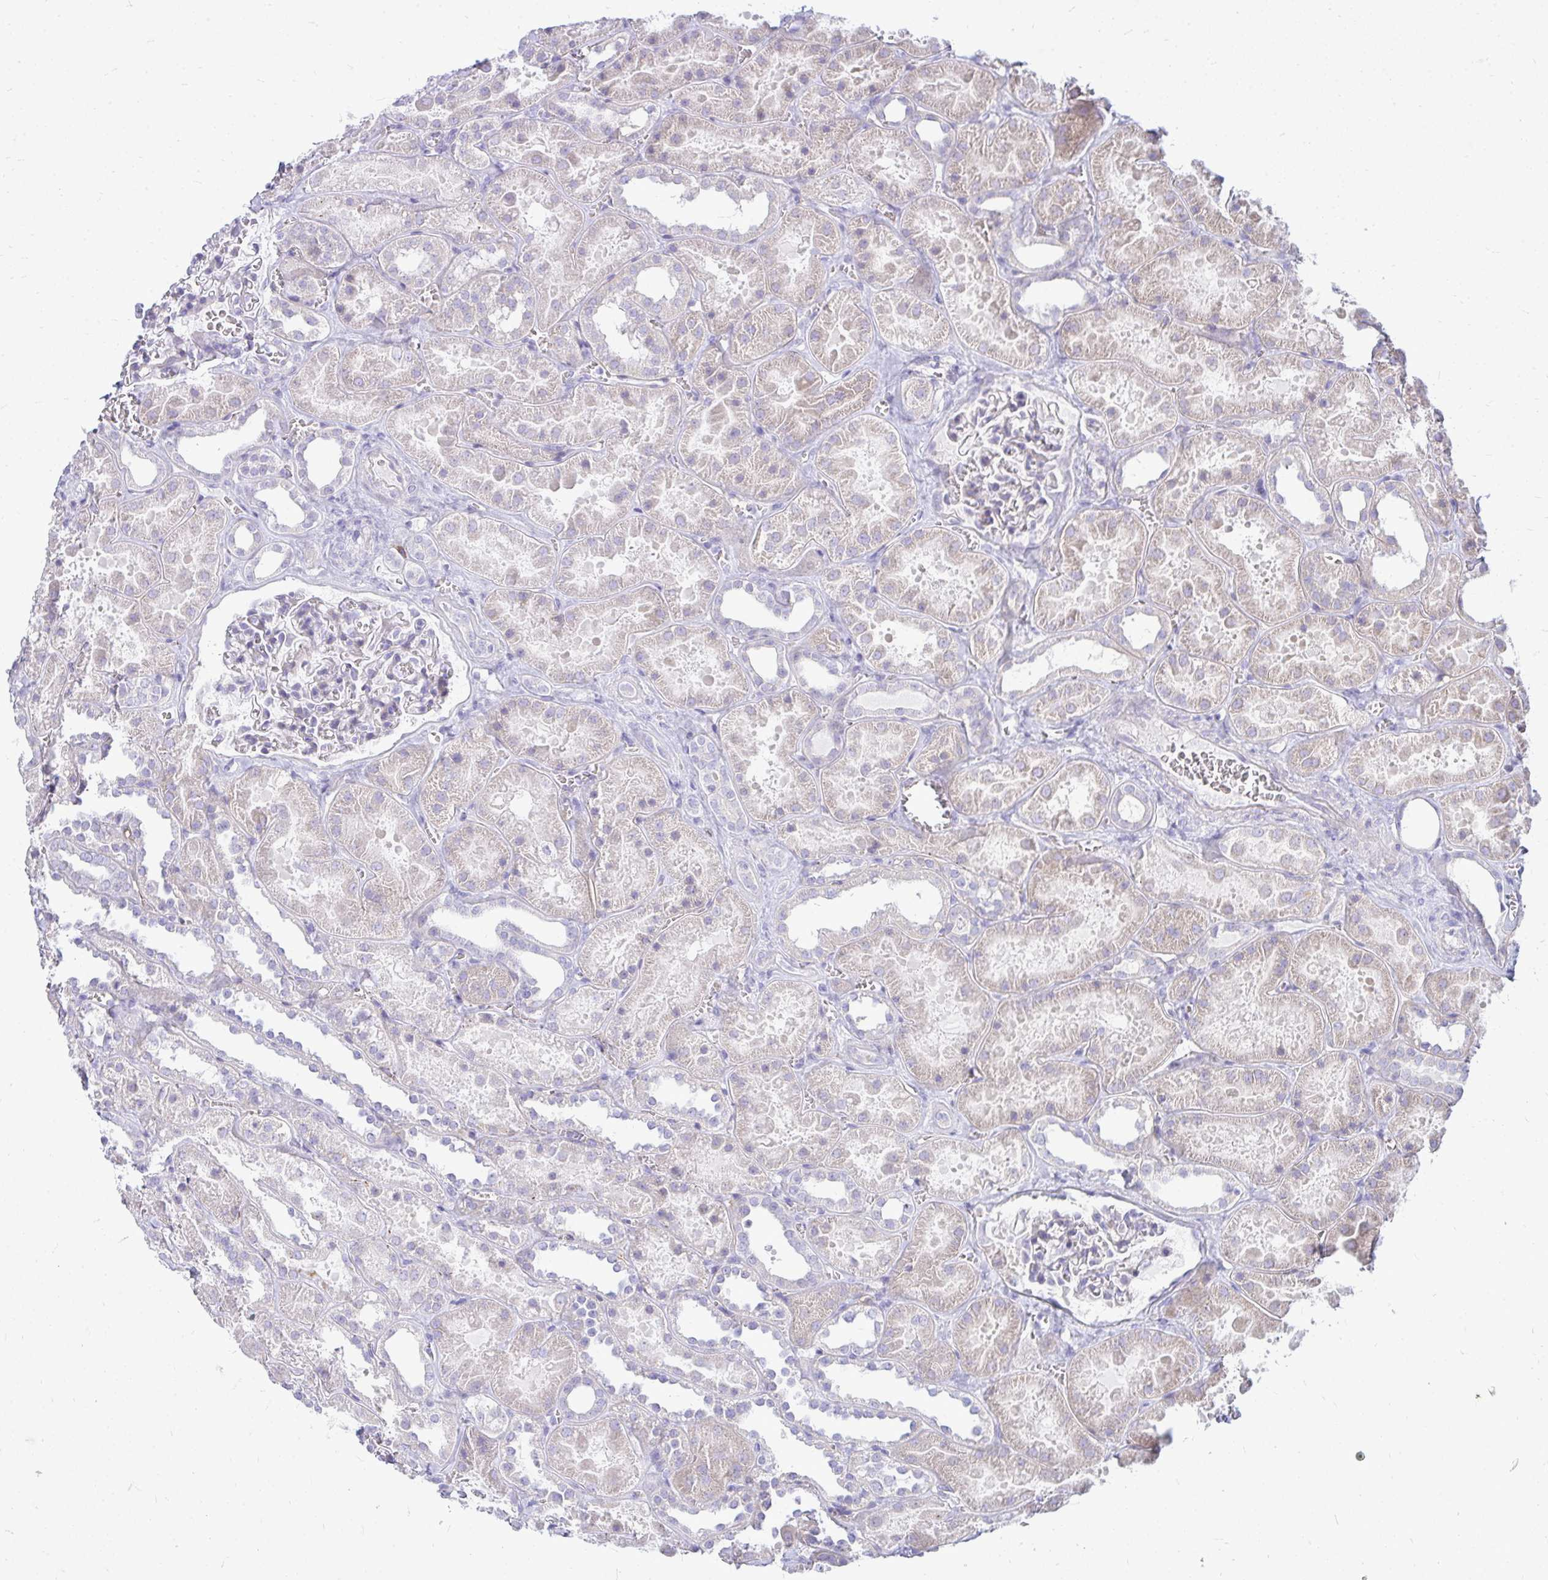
{"staining": {"intensity": "negative", "quantity": "none", "location": "none"}, "tissue": "kidney", "cell_type": "Cells in glomeruli", "image_type": "normal", "snomed": [{"axis": "morphology", "description": "Normal tissue, NOS"}, {"axis": "topography", "description": "Kidney"}], "caption": "An immunohistochemistry (IHC) histopathology image of normal kidney is shown. There is no staining in cells in glomeruli of kidney.", "gene": "TSPEAR", "patient": {"sex": "female", "age": 41}}